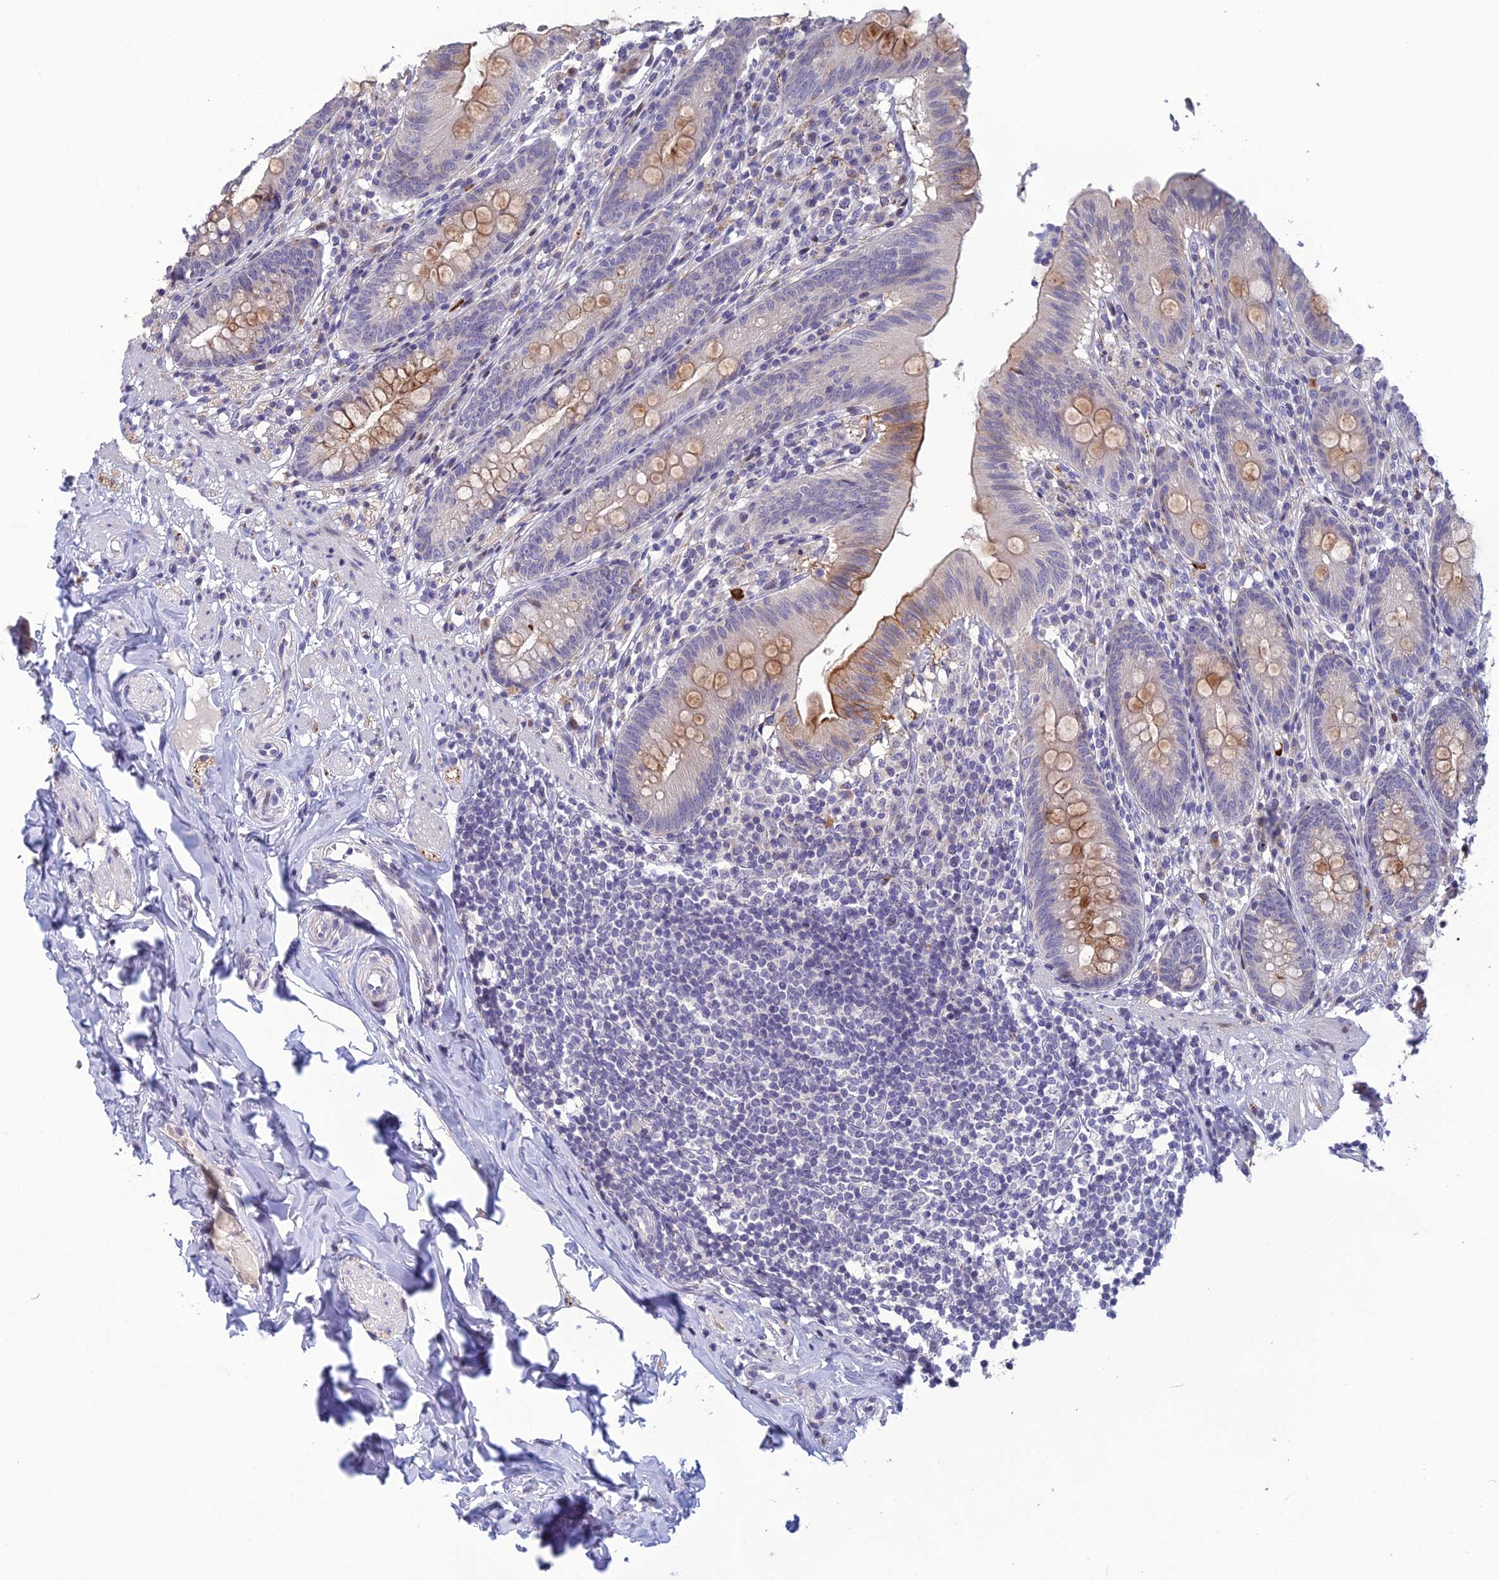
{"staining": {"intensity": "weak", "quantity": "25%-75%", "location": "cytoplasmic/membranous"}, "tissue": "appendix", "cell_type": "Glandular cells", "image_type": "normal", "snomed": [{"axis": "morphology", "description": "Normal tissue, NOS"}, {"axis": "topography", "description": "Appendix"}], "caption": "A high-resolution histopathology image shows immunohistochemistry staining of normal appendix, which shows weak cytoplasmic/membranous staining in approximately 25%-75% of glandular cells.", "gene": "TMEM134", "patient": {"sex": "male", "age": 55}}